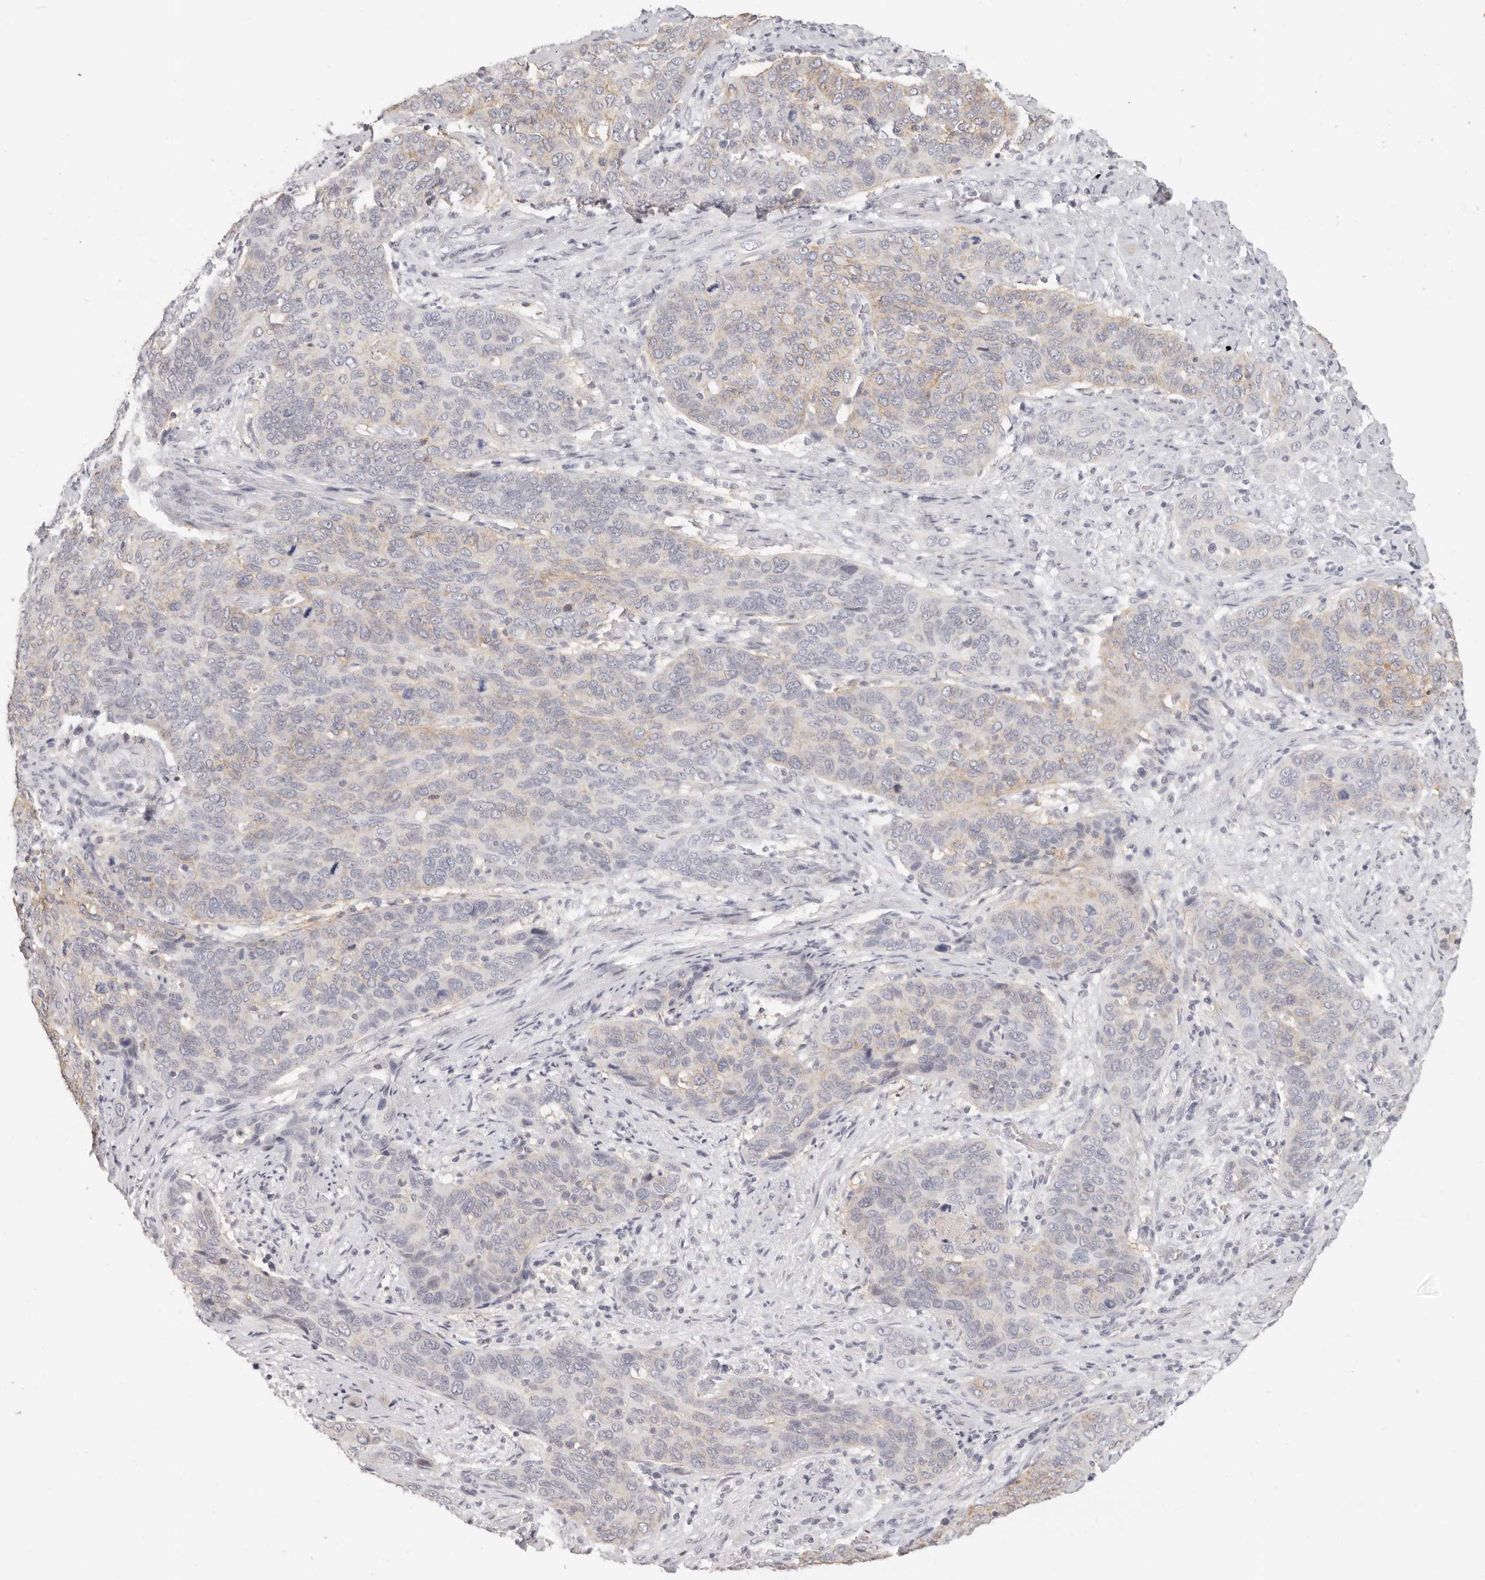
{"staining": {"intensity": "weak", "quantity": "<25%", "location": "cytoplasmic/membranous"}, "tissue": "cervical cancer", "cell_type": "Tumor cells", "image_type": "cancer", "snomed": [{"axis": "morphology", "description": "Squamous cell carcinoma, NOS"}, {"axis": "topography", "description": "Cervix"}], "caption": "Human cervical squamous cell carcinoma stained for a protein using IHC reveals no positivity in tumor cells.", "gene": "EPCAM", "patient": {"sex": "female", "age": 60}}